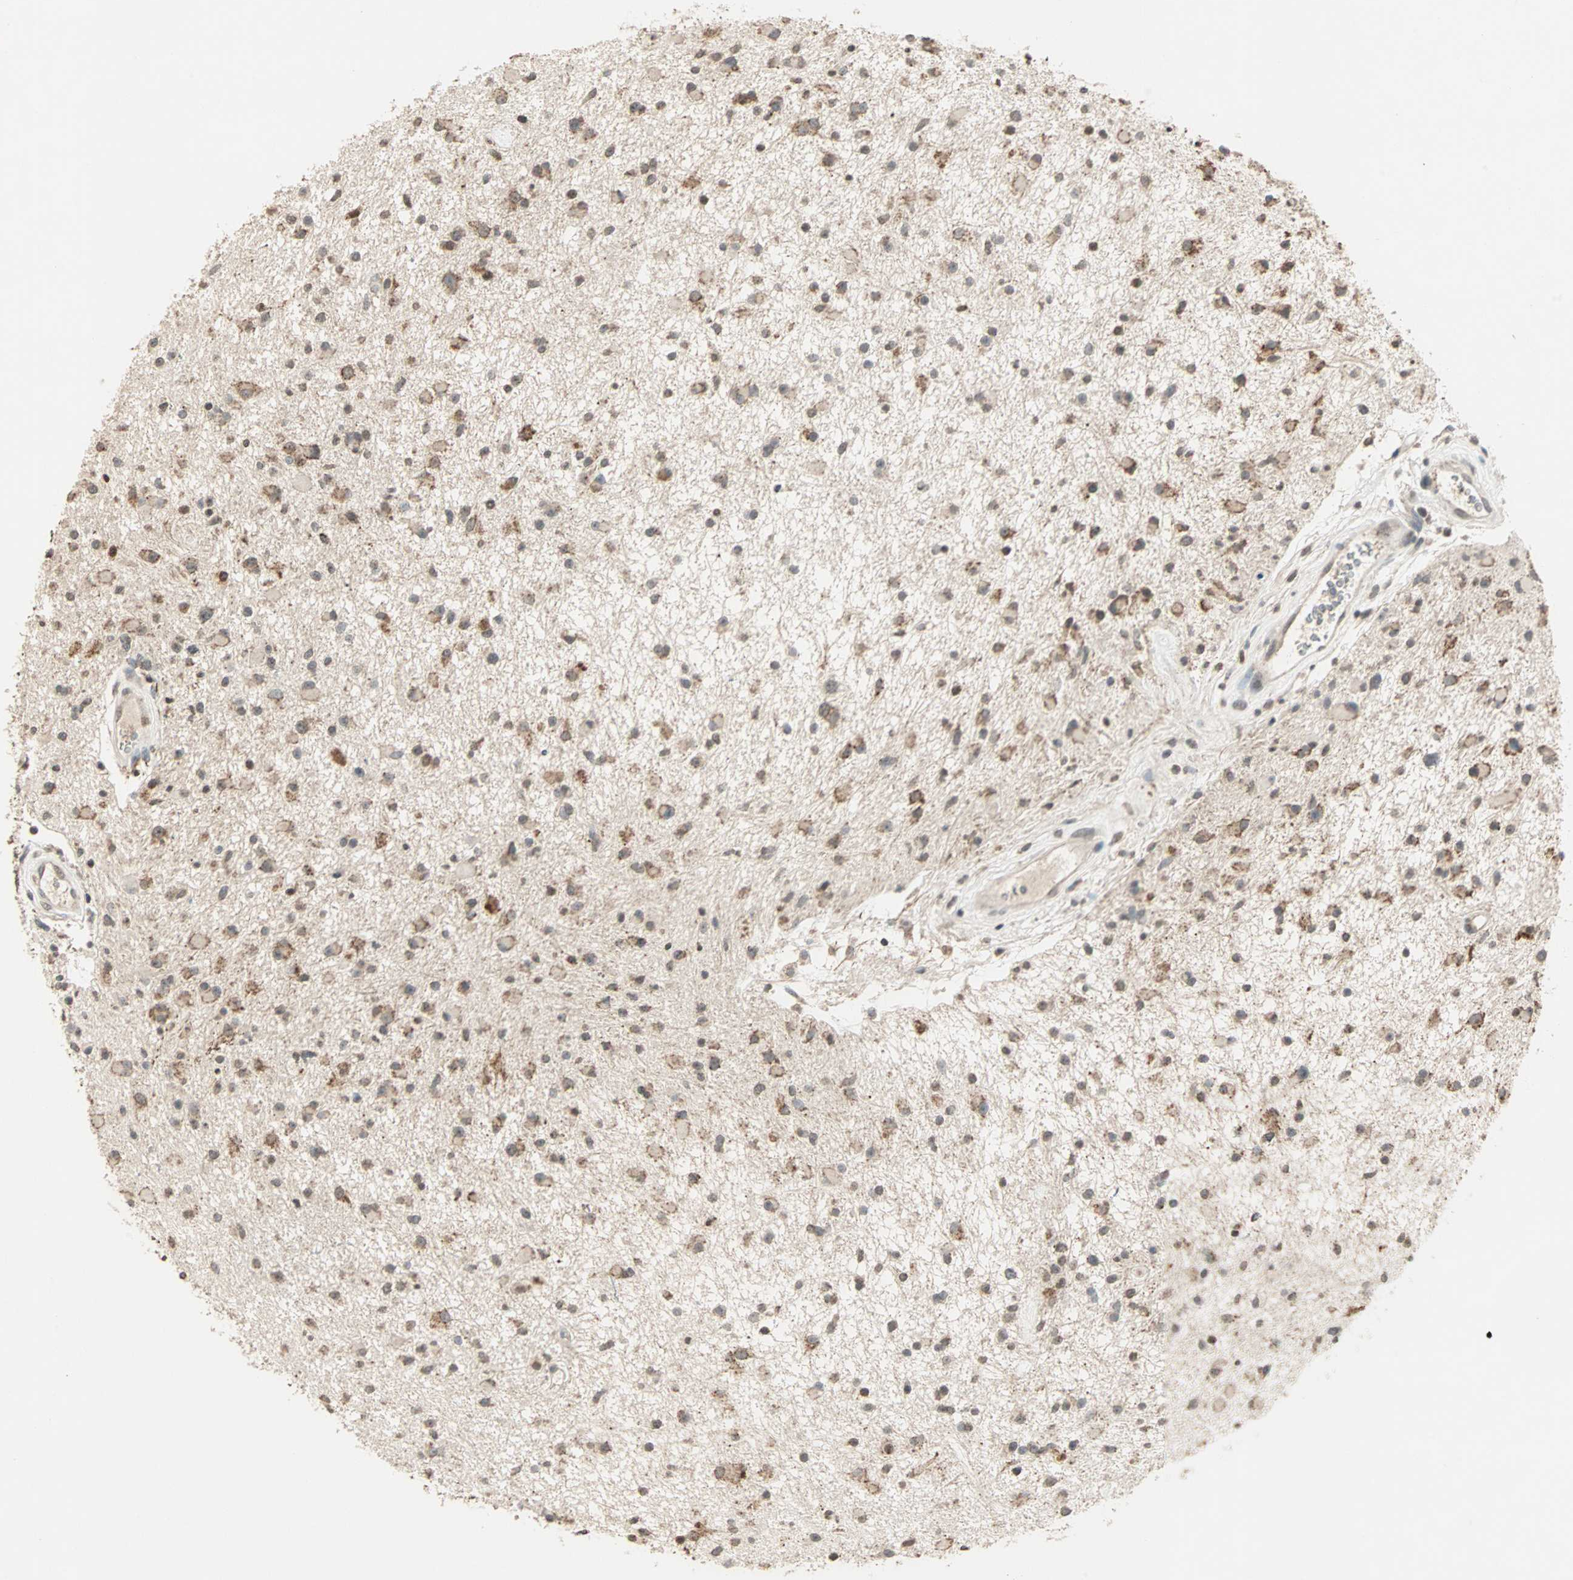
{"staining": {"intensity": "moderate", "quantity": "25%-75%", "location": "cytoplasmic/membranous,nuclear"}, "tissue": "glioma", "cell_type": "Tumor cells", "image_type": "cancer", "snomed": [{"axis": "morphology", "description": "Glioma, malignant, High grade"}, {"axis": "topography", "description": "Brain"}], "caption": "High-magnification brightfield microscopy of glioma stained with DAB (brown) and counterstained with hematoxylin (blue). tumor cells exhibit moderate cytoplasmic/membranous and nuclear positivity is seen in approximately25%-75% of cells.", "gene": "PRELID1", "patient": {"sex": "male", "age": 33}}